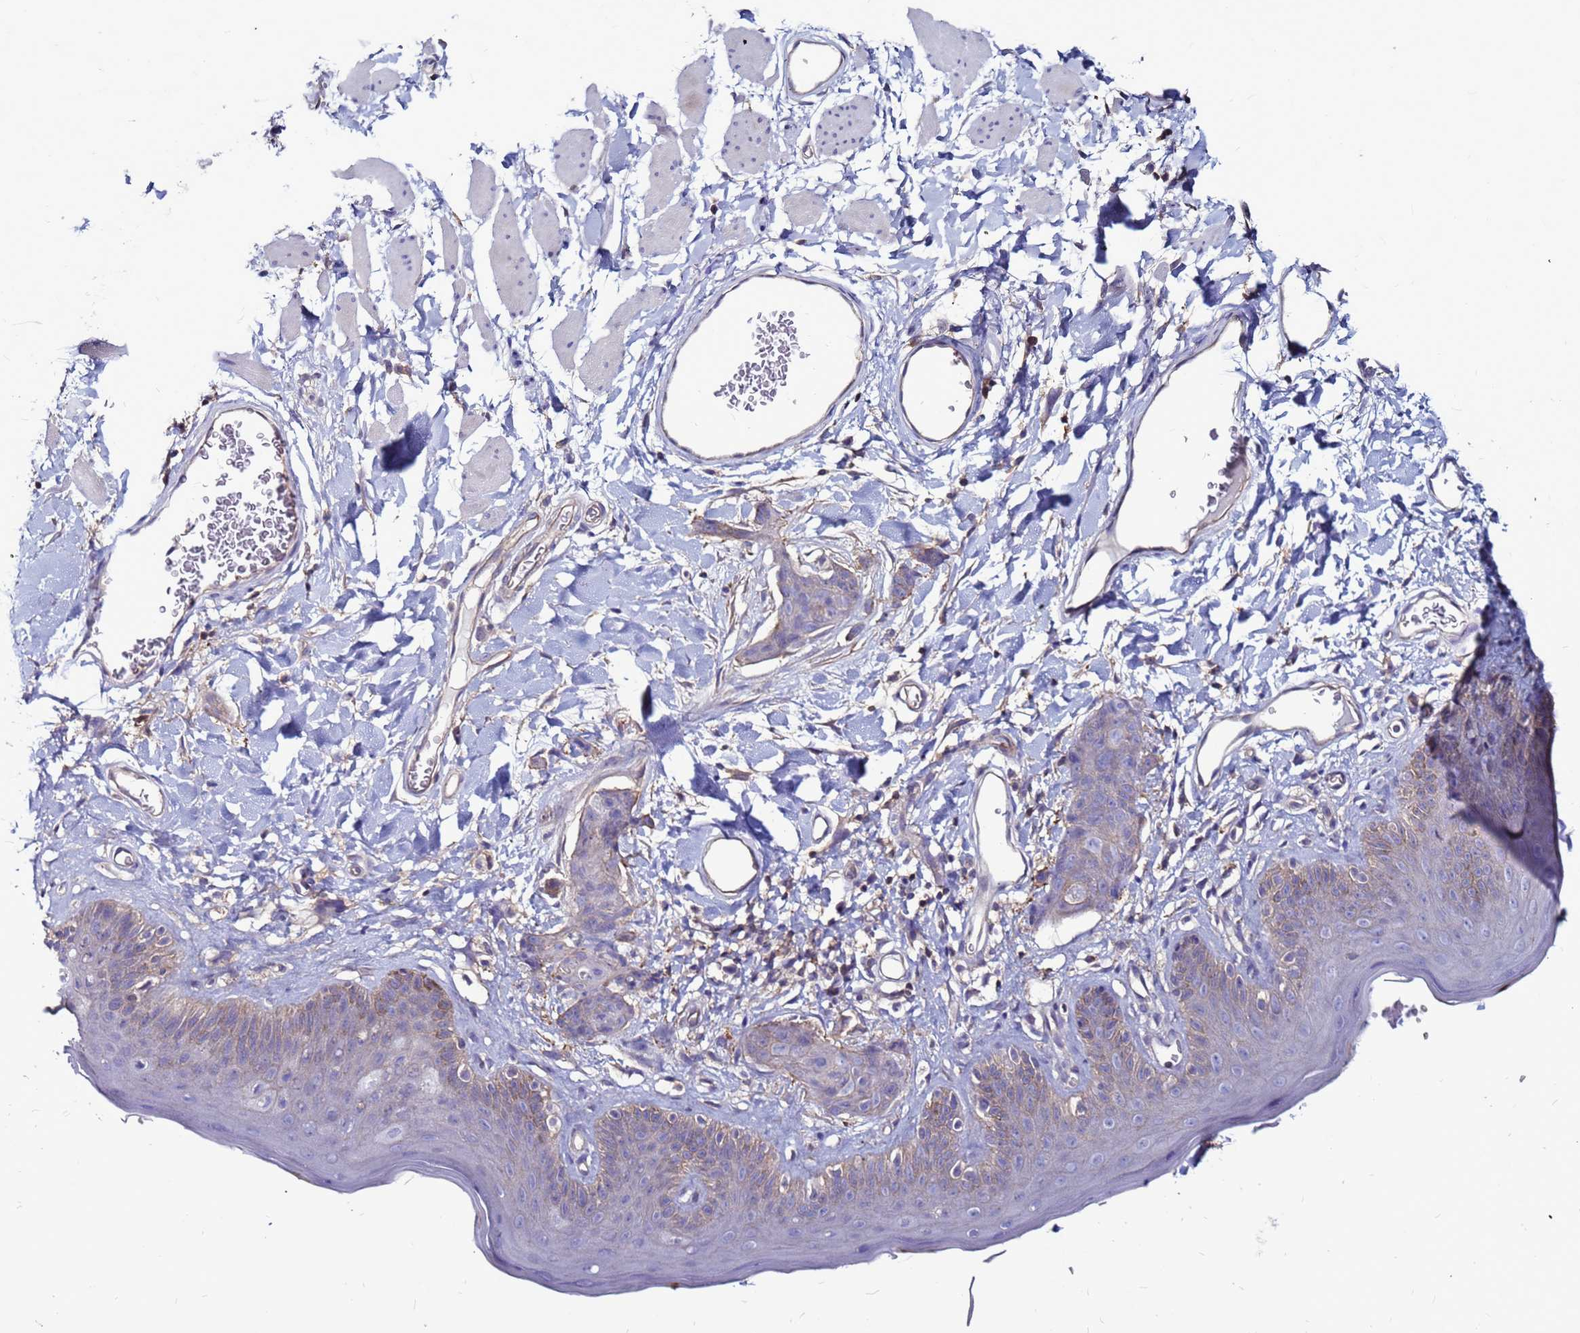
{"staining": {"intensity": "weak", "quantity": "25%-75%", "location": "cytoplasmic/membranous"}, "tissue": "skin cancer", "cell_type": "Tumor cells", "image_type": "cancer", "snomed": [{"axis": "morphology", "description": "Squamous cell carcinoma, NOS"}, {"axis": "topography", "description": "Skin"}, {"axis": "topography", "description": "Vulva"}], "caption": "Immunohistochemical staining of skin squamous cell carcinoma reveals weak cytoplasmic/membranous protein expression in about 25%-75% of tumor cells.", "gene": "NRN1L", "patient": {"sex": "female", "age": 85}}